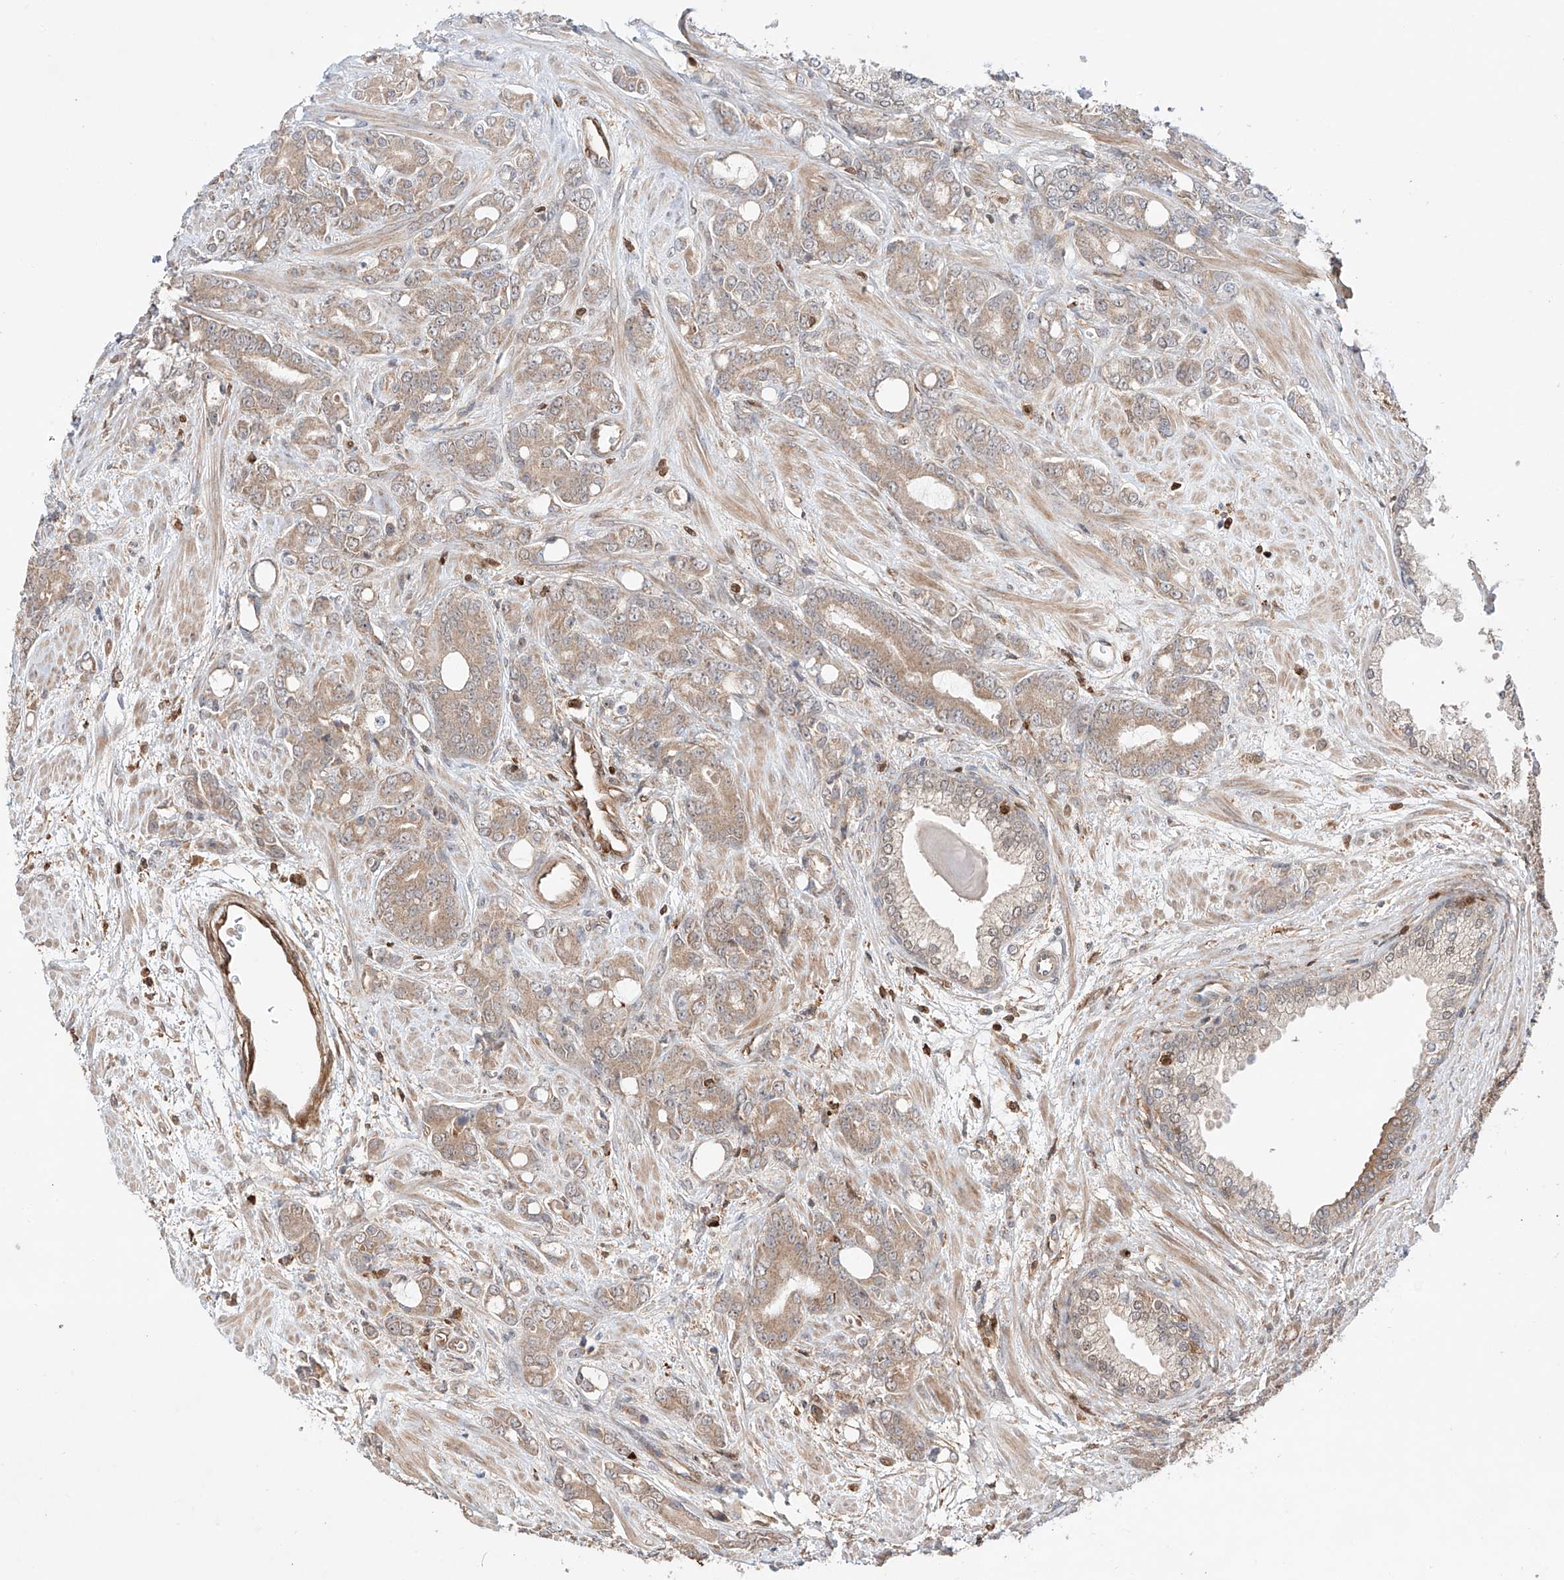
{"staining": {"intensity": "weak", "quantity": ">75%", "location": "cytoplasmic/membranous"}, "tissue": "prostate cancer", "cell_type": "Tumor cells", "image_type": "cancer", "snomed": [{"axis": "morphology", "description": "Adenocarcinoma, High grade"}, {"axis": "topography", "description": "Prostate"}], "caption": "Protein staining of prostate cancer (adenocarcinoma (high-grade)) tissue exhibits weak cytoplasmic/membranous positivity in approximately >75% of tumor cells.", "gene": "IGSF22", "patient": {"sex": "male", "age": 62}}